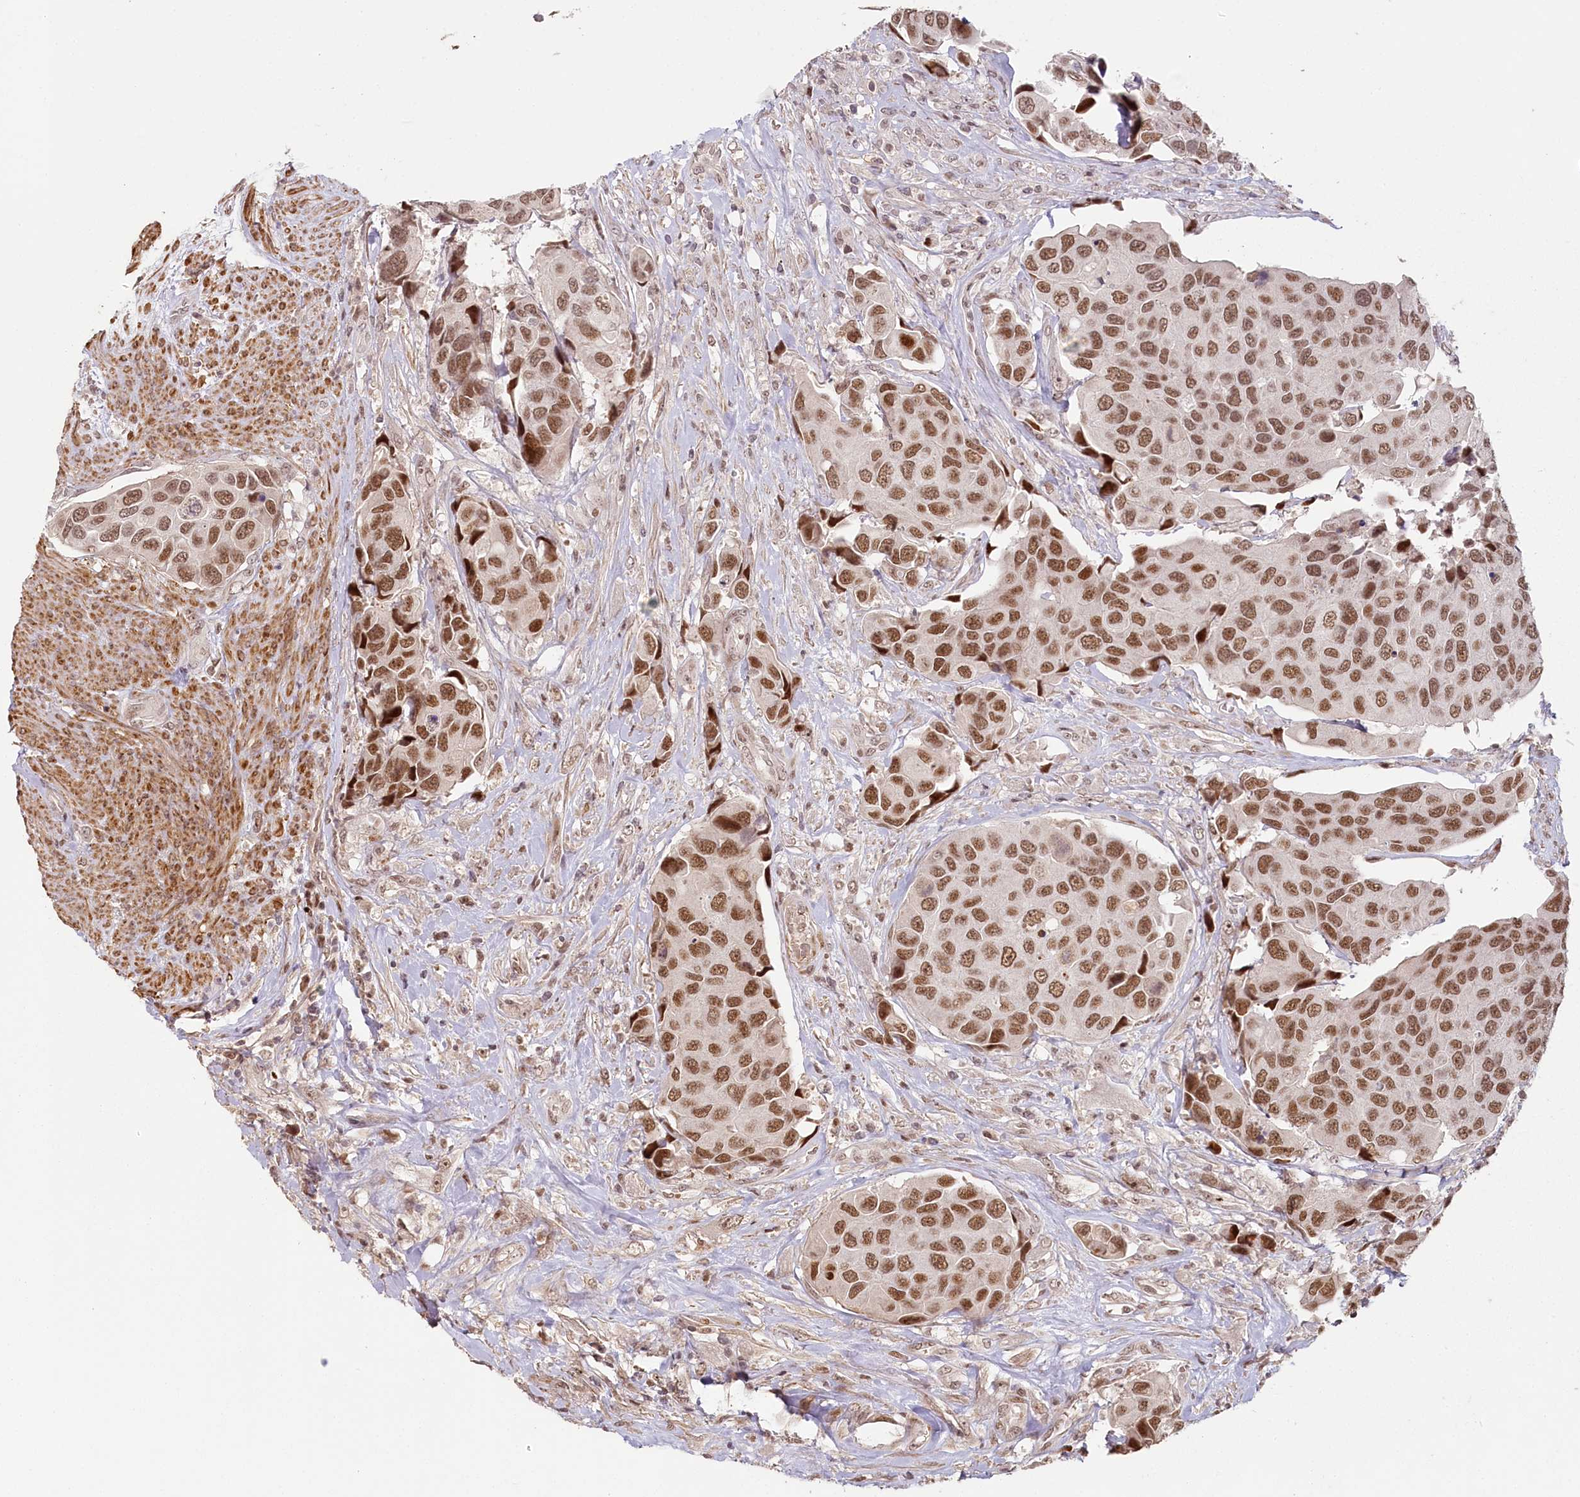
{"staining": {"intensity": "moderate", "quantity": ">75%", "location": "nuclear"}, "tissue": "urothelial cancer", "cell_type": "Tumor cells", "image_type": "cancer", "snomed": [{"axis": "morphology", "description": "Urothelial carcinoma, High grade"}, {"axis": "topography", "description": "Urinary bladder"}], "caption": "The image exhibits staining of urothelial cancer, revealing moderate nuclear protein positivity (brown color) within tumor cells. Nuclei are stained in blue.", "gene": "FAM204A", "patient": {"sex": "male", "age": 74}}